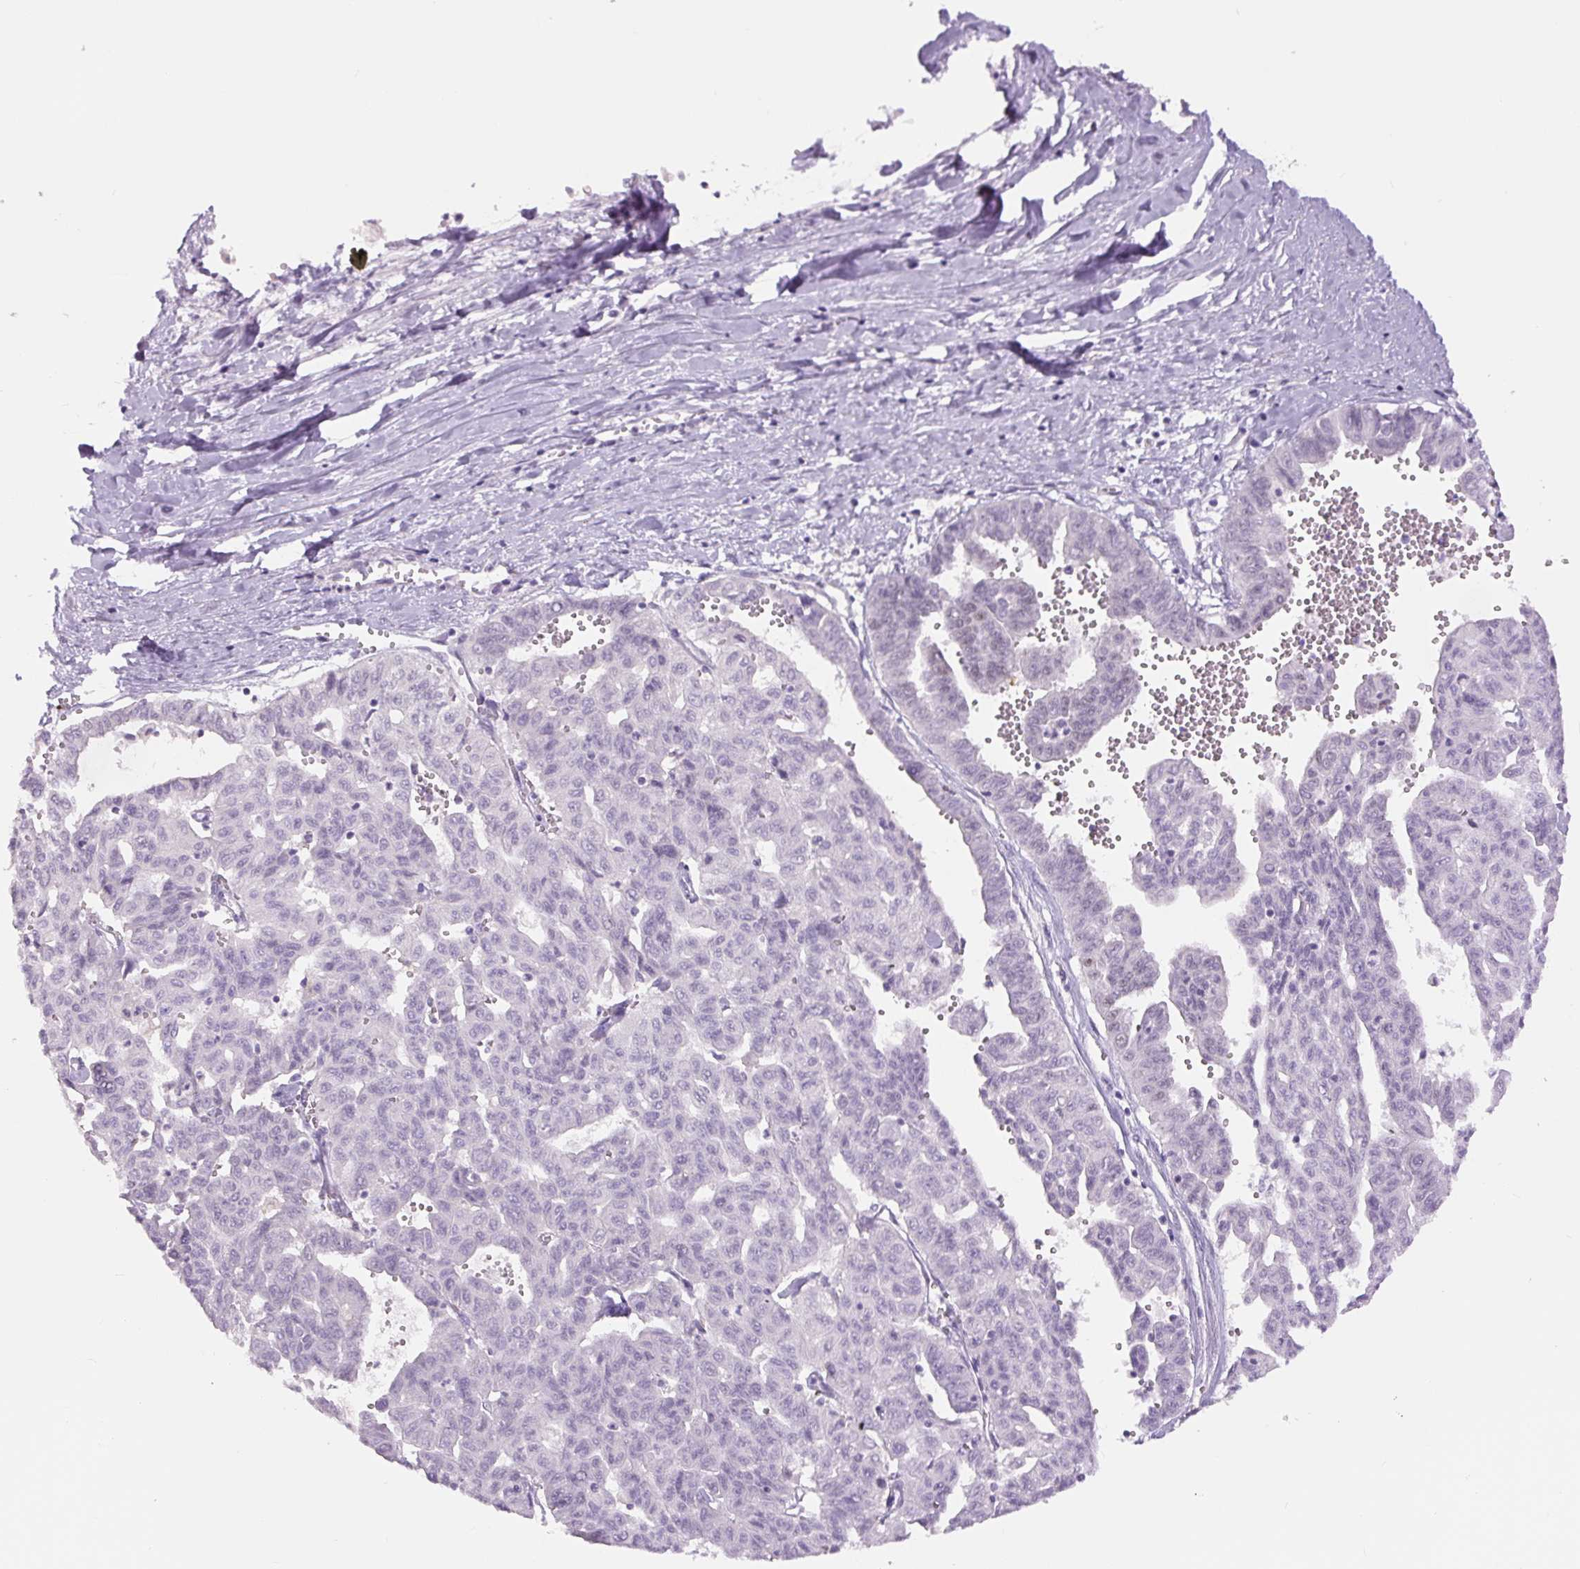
{"staining": {"intensity": "negative", "quantity": "none", "location": "none"}, "tissue": "liver cancer", "cell_type": "Tumor cells", "image_type": "cancer", "snomed": [{"axis": "morphology", "description": "Cholangiocarcinoma"}, {"axis": "topography", "description": "Liver"}], "caption": "High magnification brightfield microscopy of liver cholangiocarcinoma stained with DAB (brown) and counterstained with hematoxylin (blue): tumor cells show no significant staining.", "gene": "SIX1", "patient": {"sex": "female", "age": 77}}